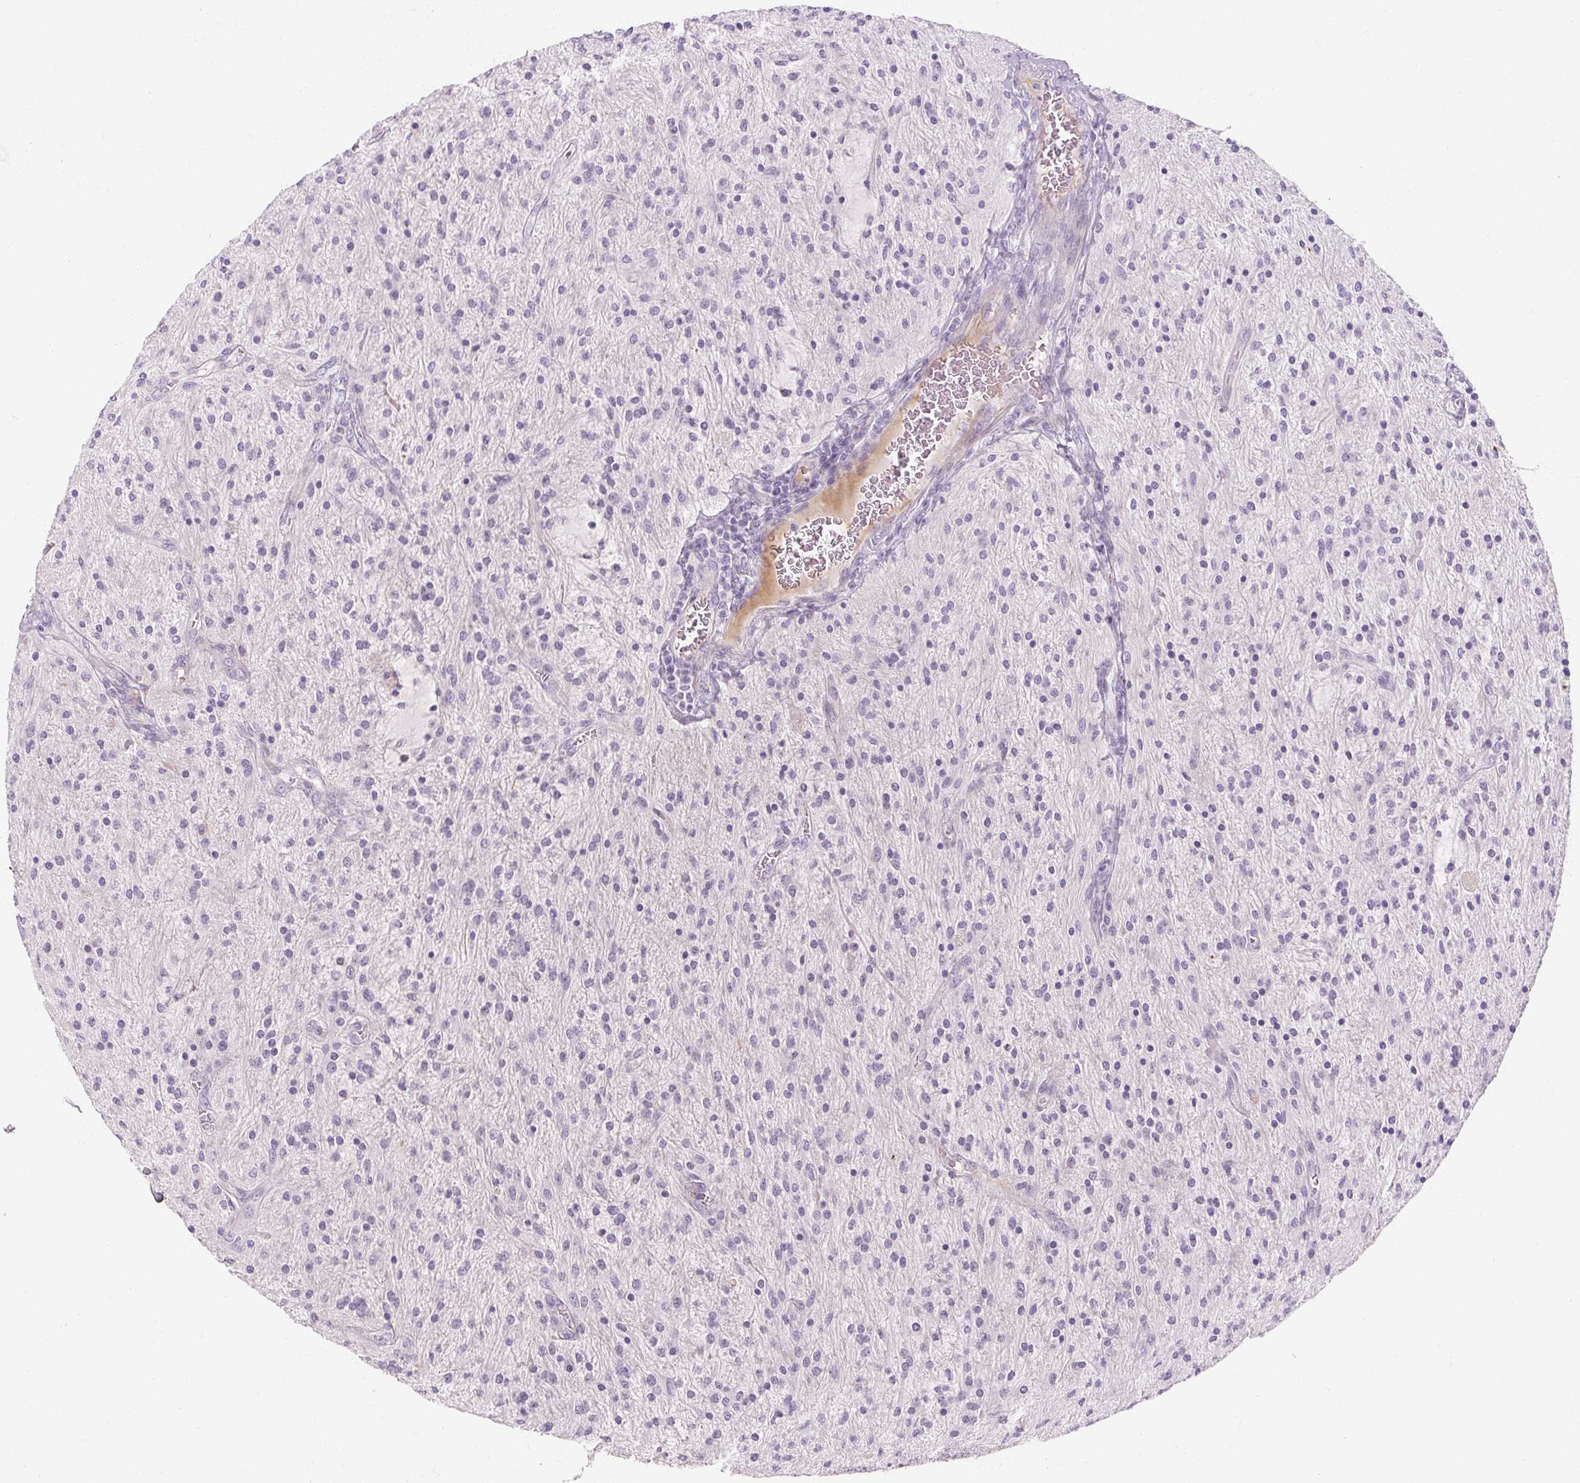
{"staining": {"intensity": "negative", "quantity": "none", "location": "none"}, "tissue": "glioma", "cell_type": "Tumor cells", "image_type": "cancer", "snomed": [{"axis": "morphology", "description": "Glioma, malignant, Low grade"}, {"axis": "topography", "description": "Cerebellum"}], "caption": "Glioma was stained to show a protein in brown. There is no significant staining in tumor cells.", "gene": "NFE2L3", "patient": {"sex": "female", "age": 14}}